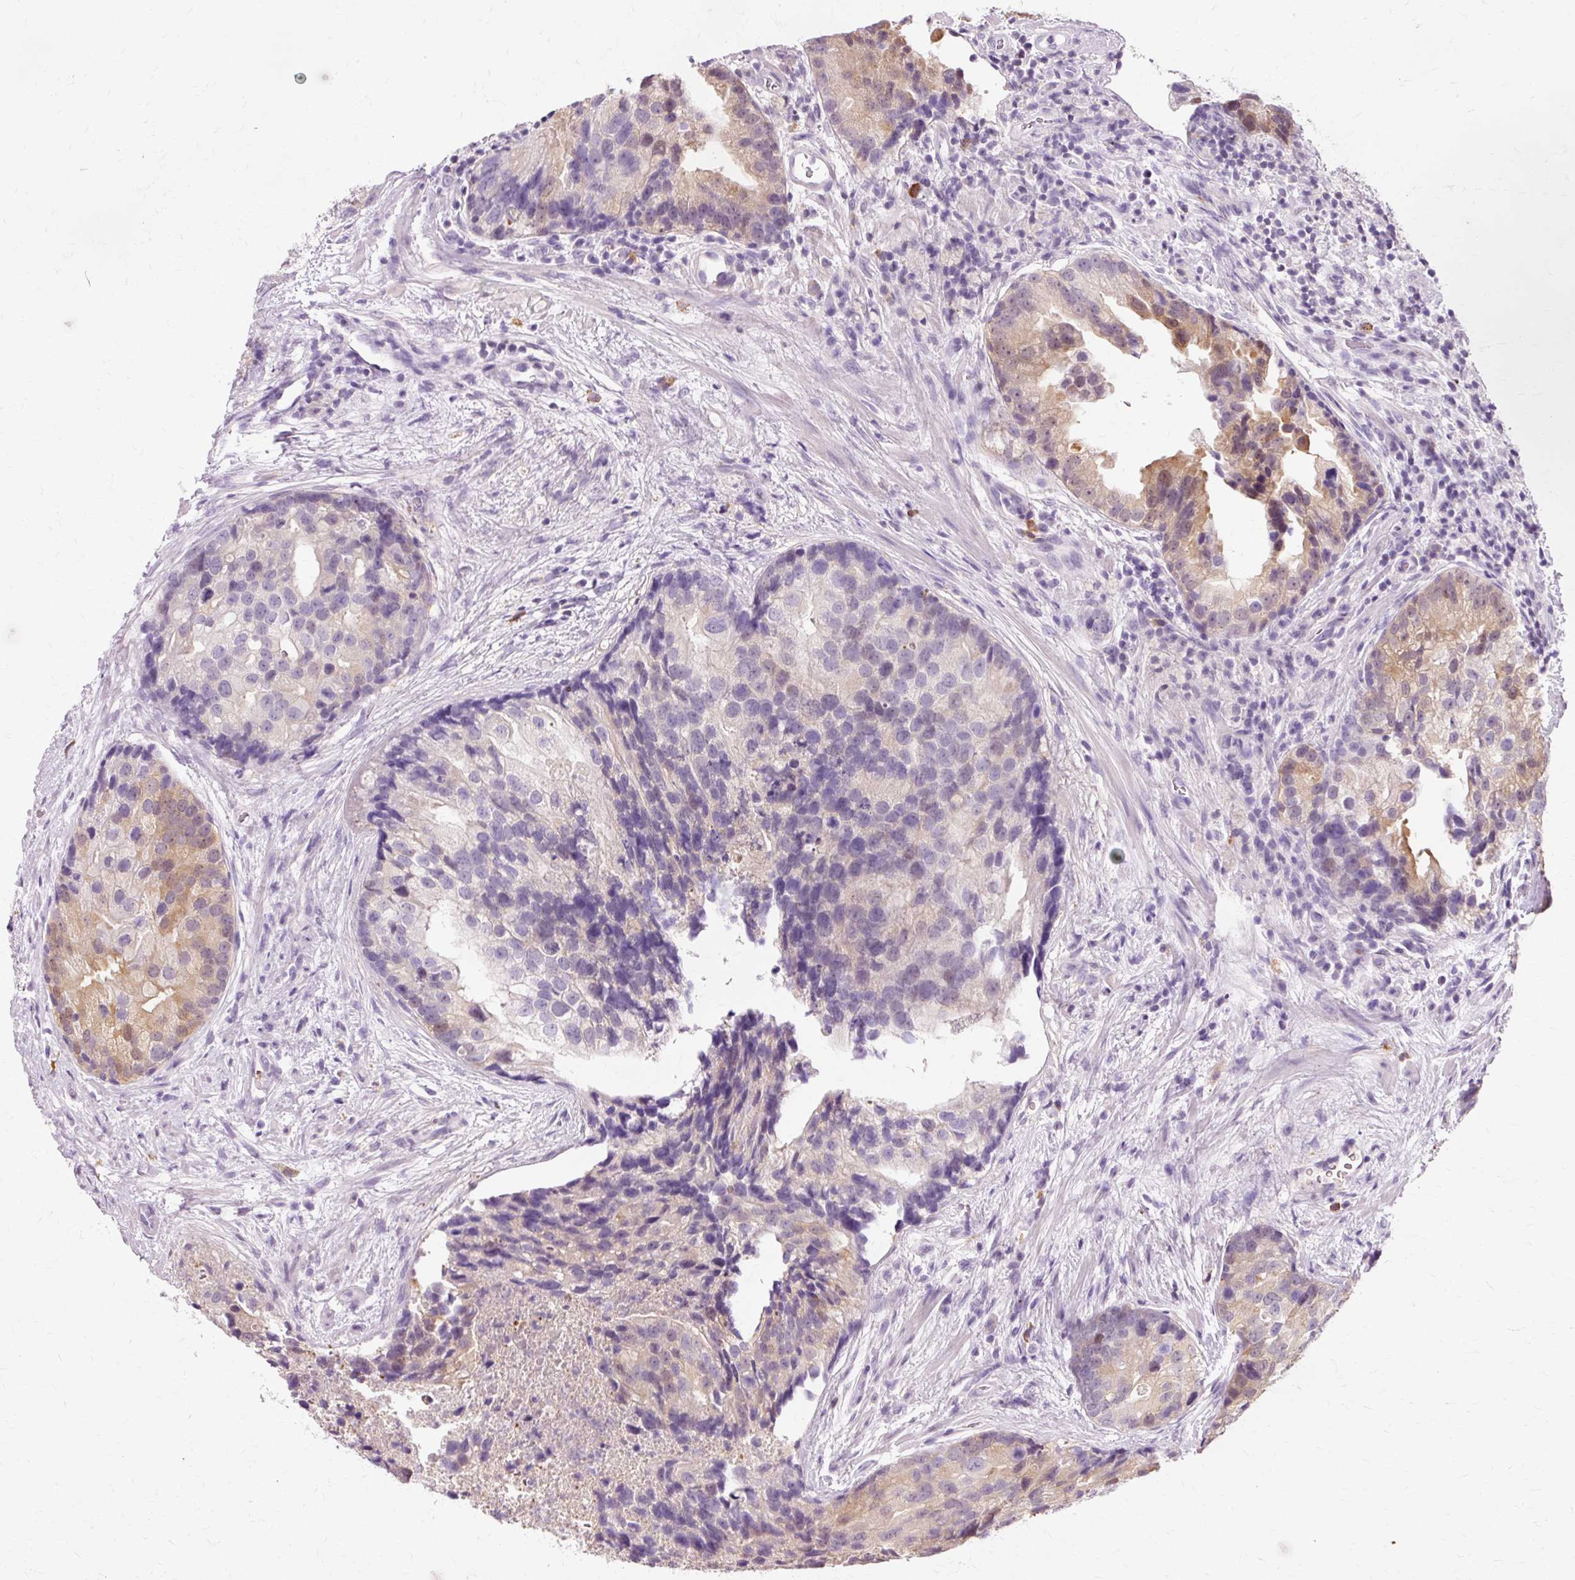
{"staining": {"intensity": "moderate", "quantity": "<25%", "location": "cytoplasmic/membranous,nuclear"}, "tissue": "prostate cancer", "cell_type": "Tumor cells", "image_type": "cancer", "snomed": [{"axis": "morphology", "description": "Adenocarcinoma, High grade"}, {"axis": "topography", "description": "Prostate"}], "caption": "This is an image of IHC staining of prostate cancer (high-grade adenocarcinoma), which shows moderate expression in the cytoplasmic/membranous and nuclear of tumor cells.", "gene": "VN1R2", "patient": {"sex": "male", "age": 62}}